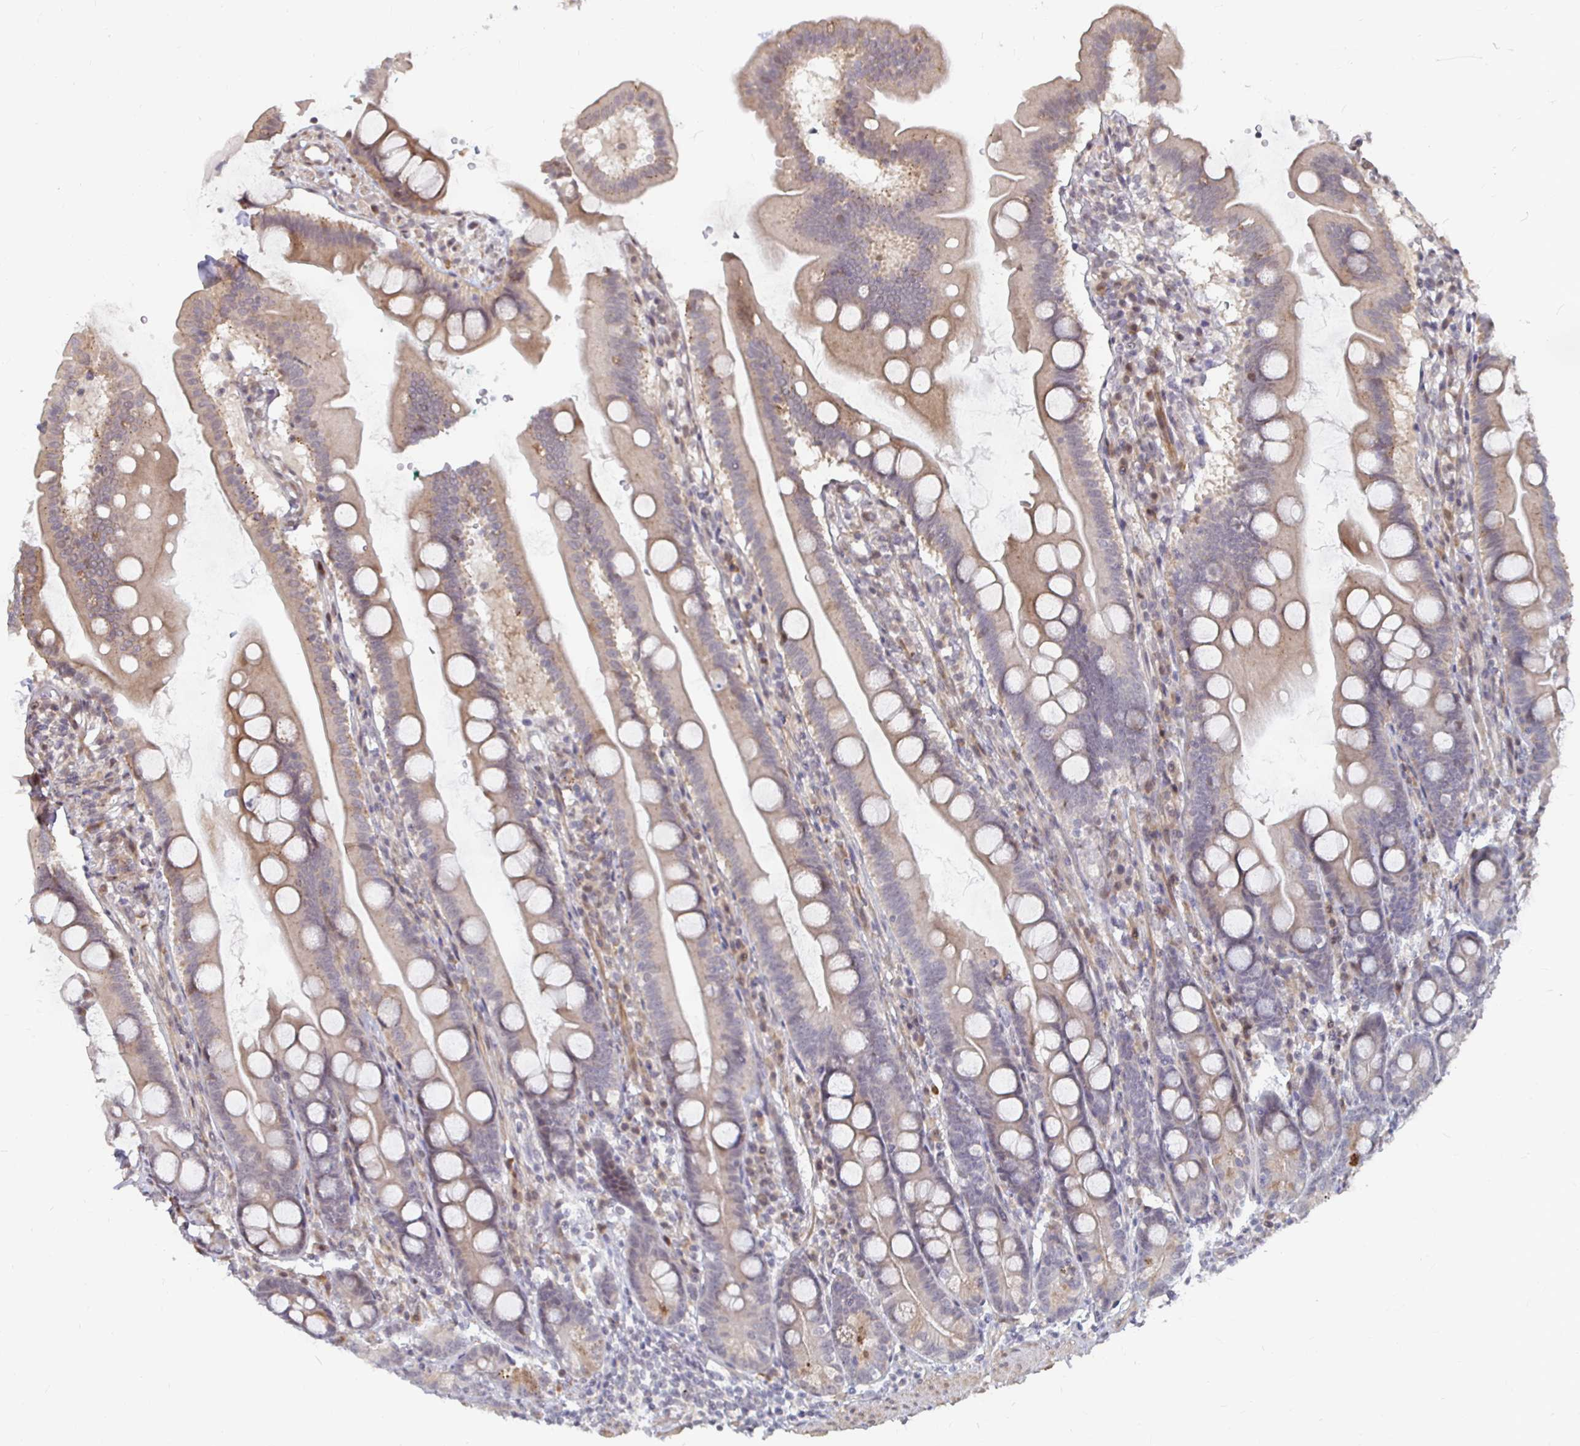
{"staining": {"intensity": "weak", "quantity": "25%-75%", "location": "cytoplasmic/membranous"}, "tissue": "duodenum", "cell_type": "Glandular cells", "image_type": "normal", "snomed": [{"axis": "morphology", "description": "Normal tissue, NOS"}, {"axis": "topography", "description": "Duodenum"}], "caption": "Duodenum stained with immunohistochemistry demonstrates weak cytoplasmic/membranous expression in about 25%-75% of glandular cells. (Stains: DAB (3,3'-diaminobenzidine) in brown, nuclei in blue, Microscopy: brightfield microscopy at high magnification).", "gene": "CAPN11", "patient": {"sex": "female", "age": 67}}